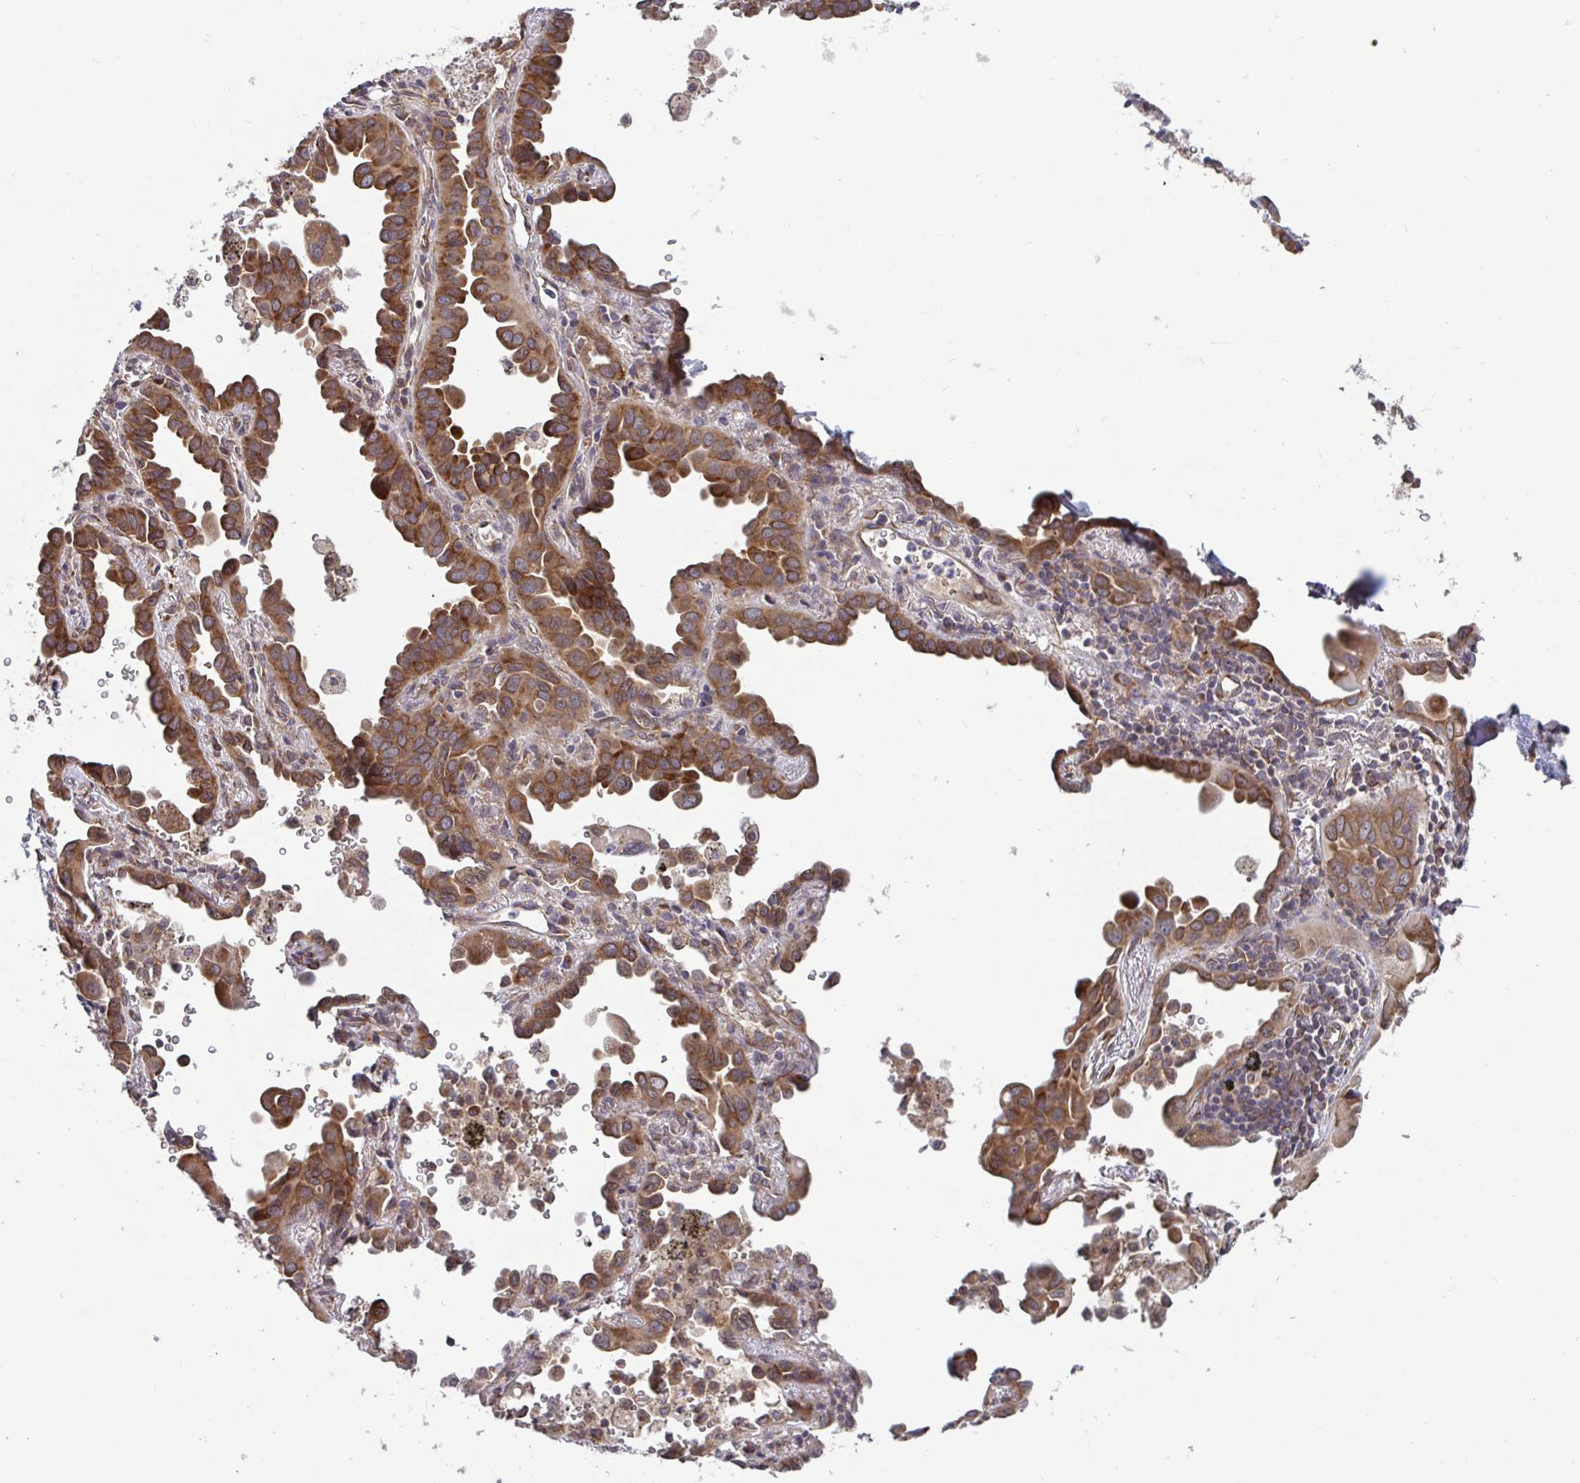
{"staining": {"intensity": "moderate", "quantity": ">75%", "location": "cytoplasmic/membranous"}, "tissue": "lung cancer", "cell_type": "Tumor cells", "image_type": "cancer", "snomed": [{"axis": "morphology", "description": "Adenocarcinoma, NOS"}, {"axis": "topography", "description": "Lung"}], "caption": "Immunohistochemical staining of adenocarcinoma (lung) shows medium levels of moderate cytoplasmic/membranous protein expression in approximately >75% of tumor cells. (IHC, brightfield microscopy, high magnification).", "gene": "ATP5MJ", "patient": {"sex": "male", "age": 68}}